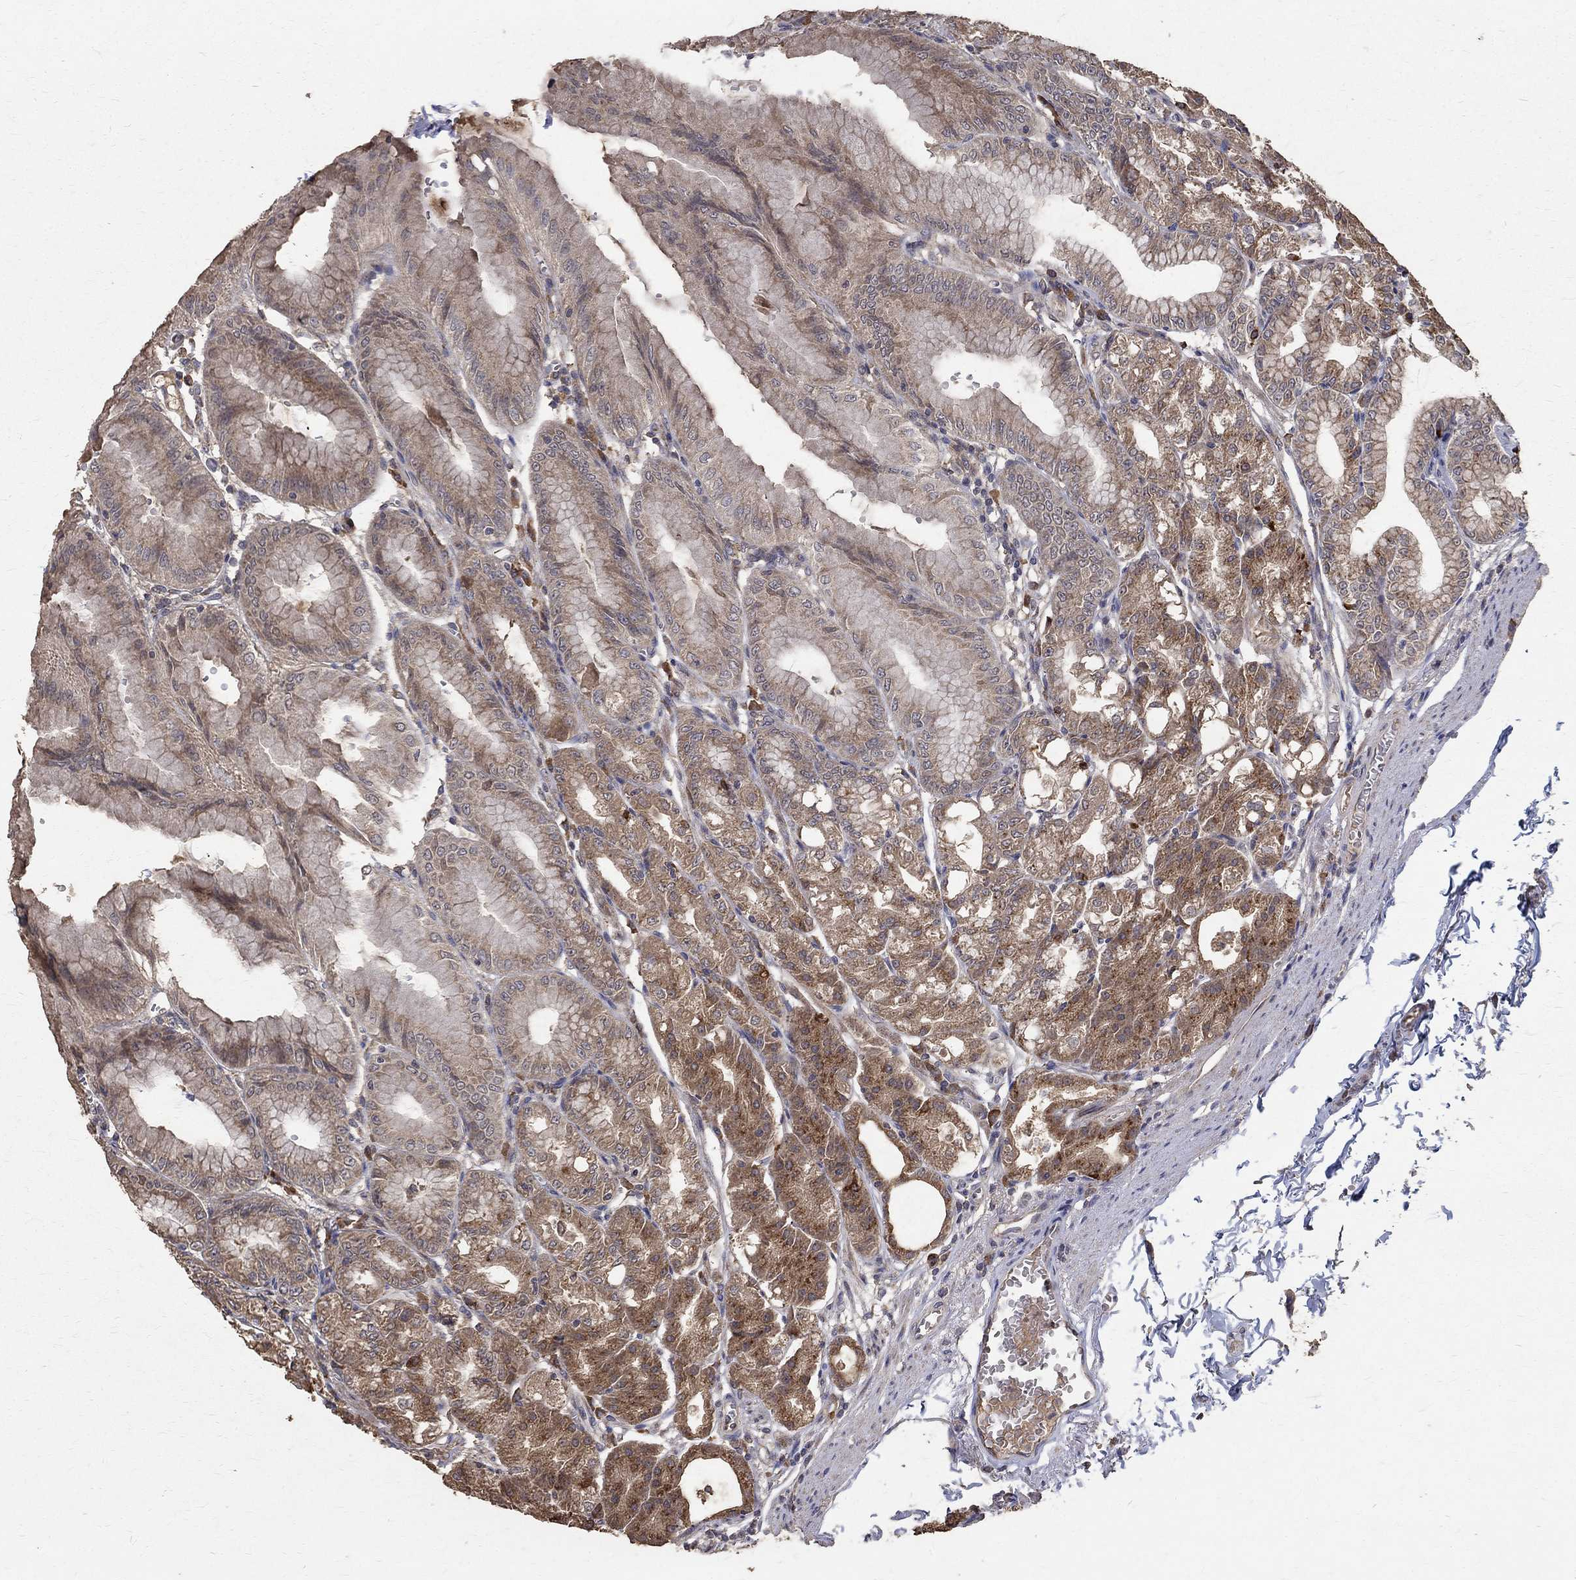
{"staining": {"intensity": "moderate", "quantity": "25%-75%", "location": "cytoplasmic/membranous"}, "tissue": "stomach", "cell_type": "Glandular cells", "image_type": "normal", "snomed": [{"axis": "morphology", "description": "Normal tissue, NOS"}, {"axis": "topography", "description": "Stomach"}], "caption": "A photomicrograph of stomach stained for a protein demonstrates moderate cytoplasmic/membranous brown staining in glandular cells. The protein of interest is shown in brown color, while the nuclei are stained blue.", "gene": "C17orf75", "patient": {"sex": "male", "age": 71}}